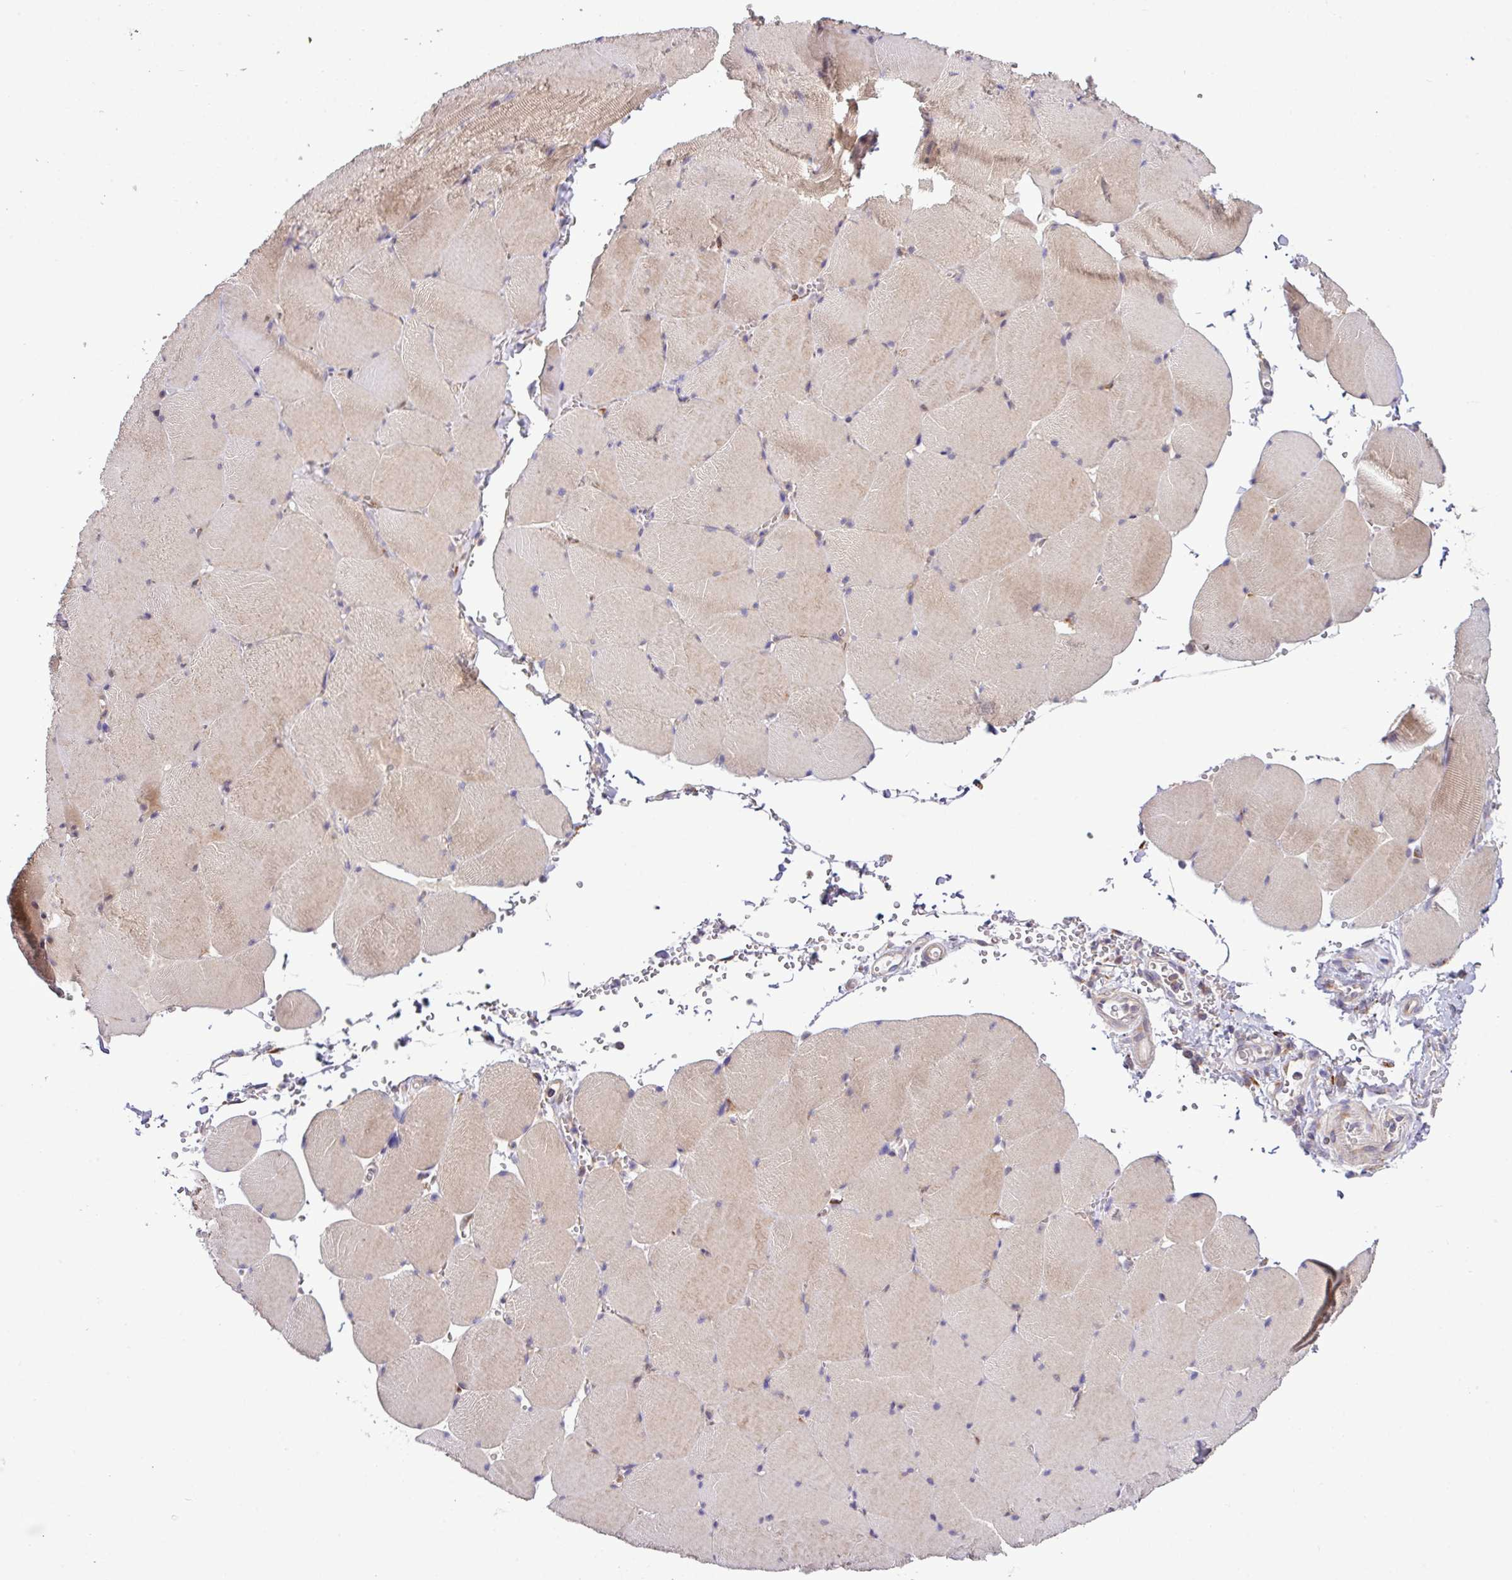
{"staining": {"intensity": "weak", "quantity": "25%-75%", "location": "cytoplasmic/membranous"}, "tissue": "skeletal muscle", "cell_type": "Myocytes", "image_type": "normal", "snomed": [{"axis": "morphology", "description": "Normal tissue, NOS"}, {"axis": "topography", "description": "Skeletal muscle"}, {"axis": "topography", "description": "Head-Neck"}], "caption": "A brown stain labels weak cytoplasmic/membranous expression of a protein in myocytes of benign human skeletal muscle. (DAB (3,3'-diaminobenzidine) IHC with brightfield microscopy, high magnification).", "gene": "TM2D2", "patient": {"sex": "male", "age": 66}}